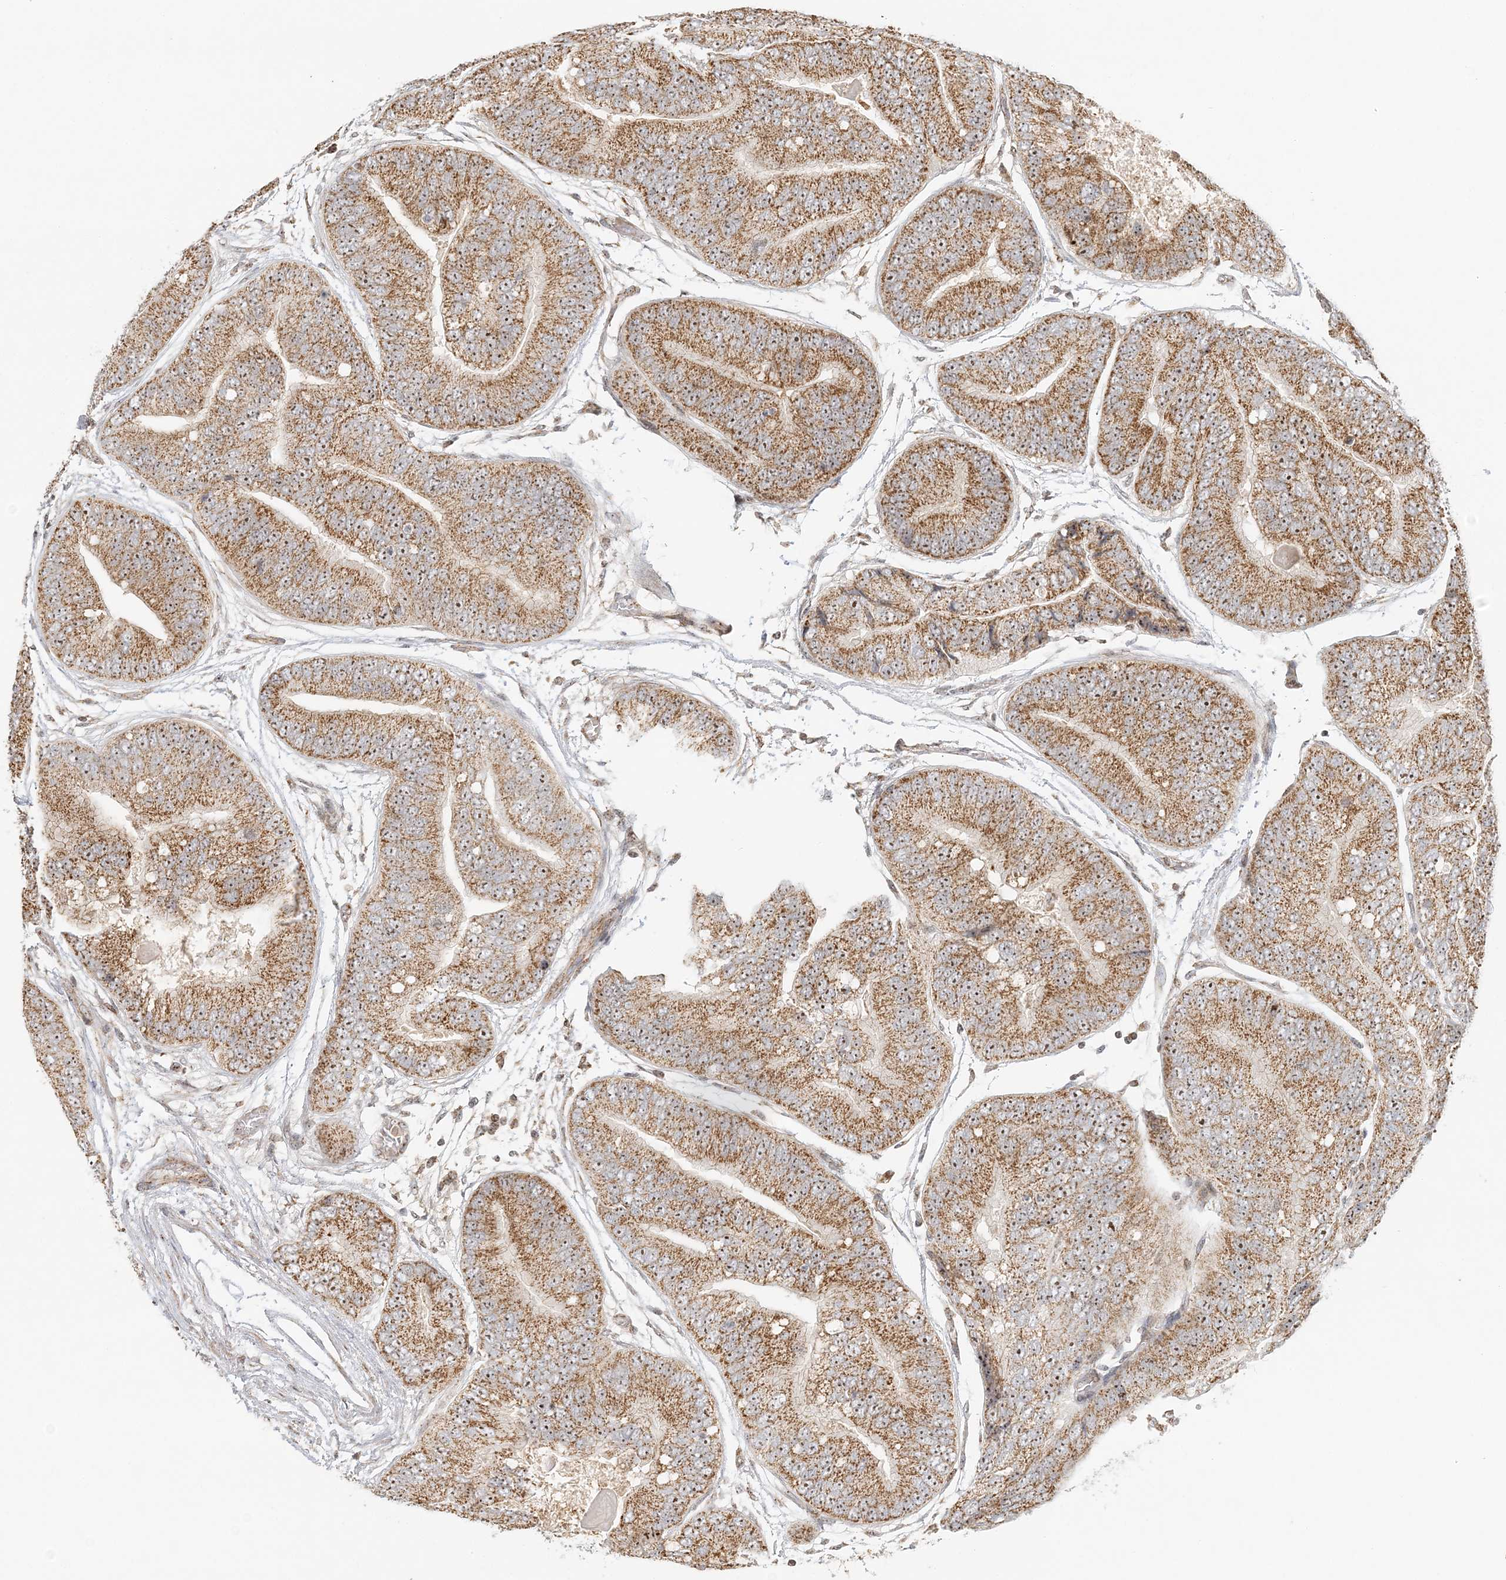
{"staining": {"intensity": "moderate", "quantity": ">75%", "location": "cytoplasmic/membranous,nuclear"}, "tissue": "prostate cancer", "cell_type": "Tumor cells", "image_type": "cancer", "snomed": [{"axis": "morphology", "description": "Adenocarcinoma, High grade"}, {"axis": "topography", "description": "Prostate"}], "caption": "DAB (3,3'-diaminobenzidine) immunohistochemical staining of human prostate cancer (adenocarcinoma (high-grade)) exhibits moderate cytoplasmic/membranous and nuclear protein staining in about >75% of tumor cells.", "gene": "UBE2F", "patient": {"sex": "male", "age": 70}}